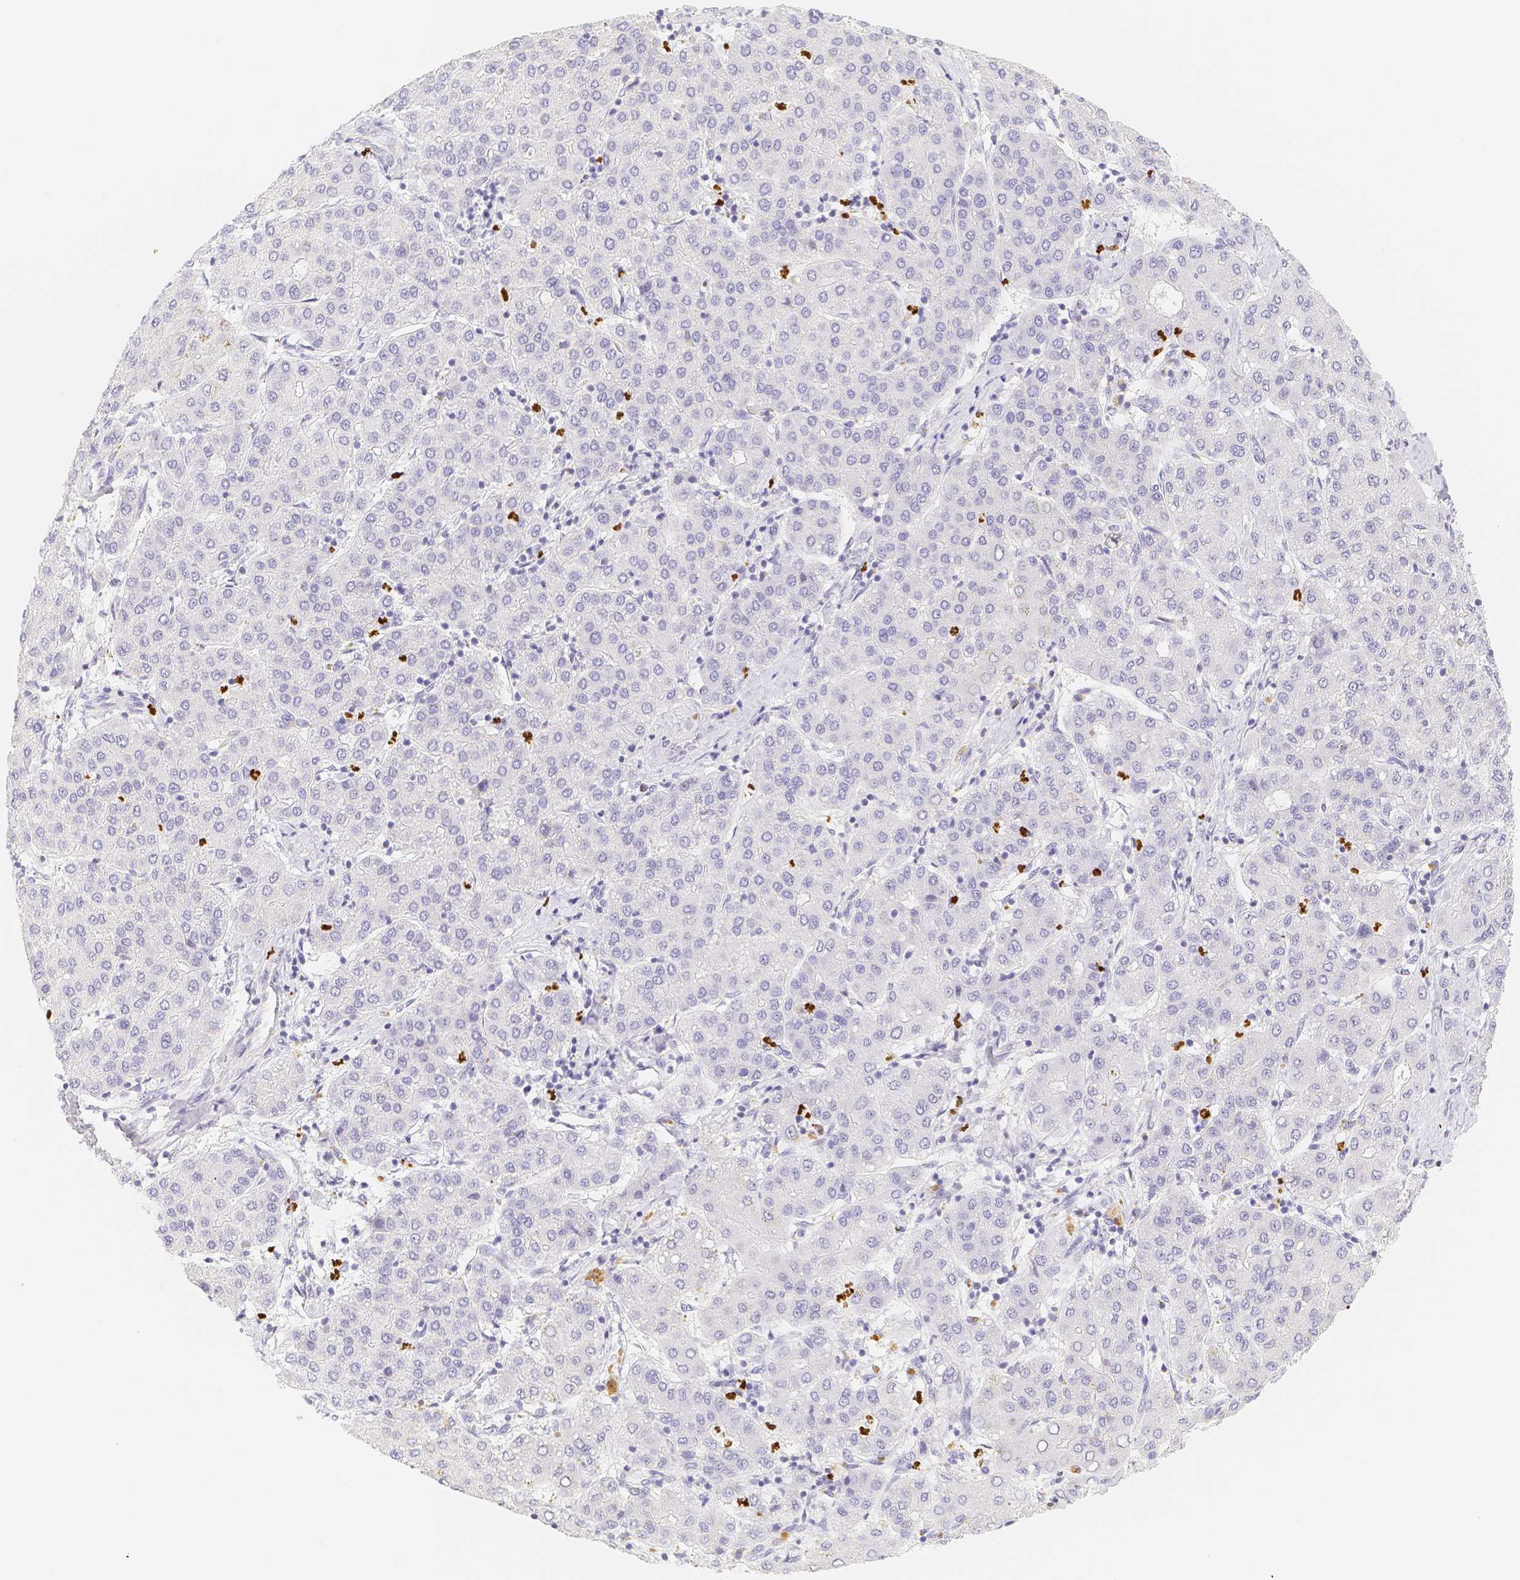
{"staining": {"intensity": "negative", "quantity": "none", "location": "none"}, "tissue": "liver cancer", "cell_type": "Tumor cells", "image_type": "cancer", "snomed": [{"axis": "morphology", "description": "Carcinoma, Hepatocellular, NOS"}, {"axis": "topography", "description": "Liver"}], "caption": "Immunohistochemistry micrograph of human liver cancer (hepatocellular carcinoma) stained for a protein (brown), which shows no positivity in tumor cells.", "gene": "PADI4", "patient": {"sex": "male", "age": 65}}